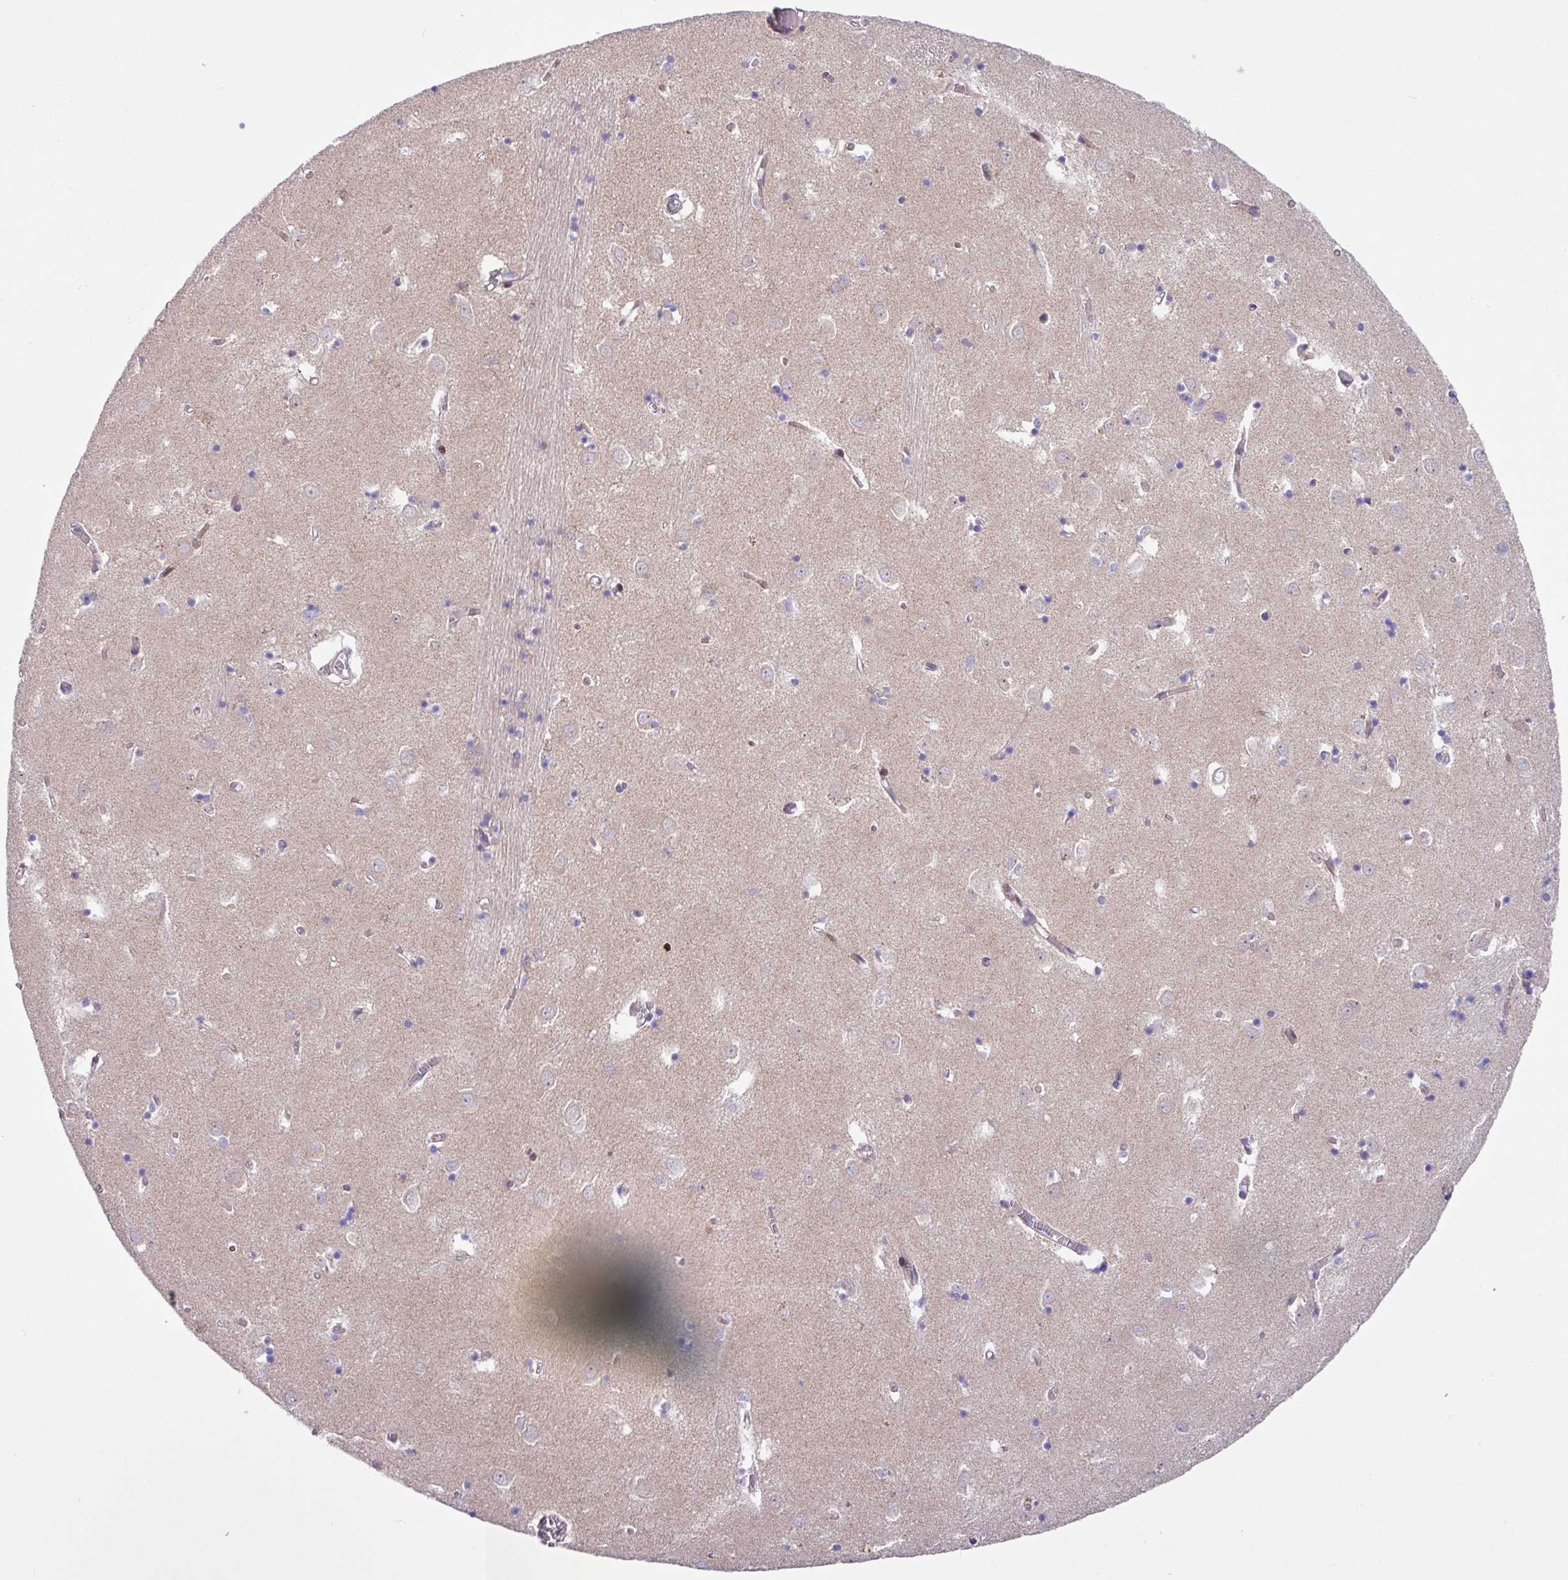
{"staining": {"intensity": "weak", "quantity": "<25%", "location": "cytoplasmic/membranous,nuclear"}, "tissue": "caudate", "cell_type": "Glial cells", "image_type": "normal", "snomed": [{"axis": "morphology", "description": "Normal tissue, NOS"}, {"axis": "topography", "description": "Lateral ventricle wall"}], "caption": "Immunohistochemical staining of normal human caudate displays no significant staining in glial cells. (DAB immunohistochemistry with hematoxylin counter stain).", "gene": "IQCJ", "patient": {"sex": "male", "age": 70}}